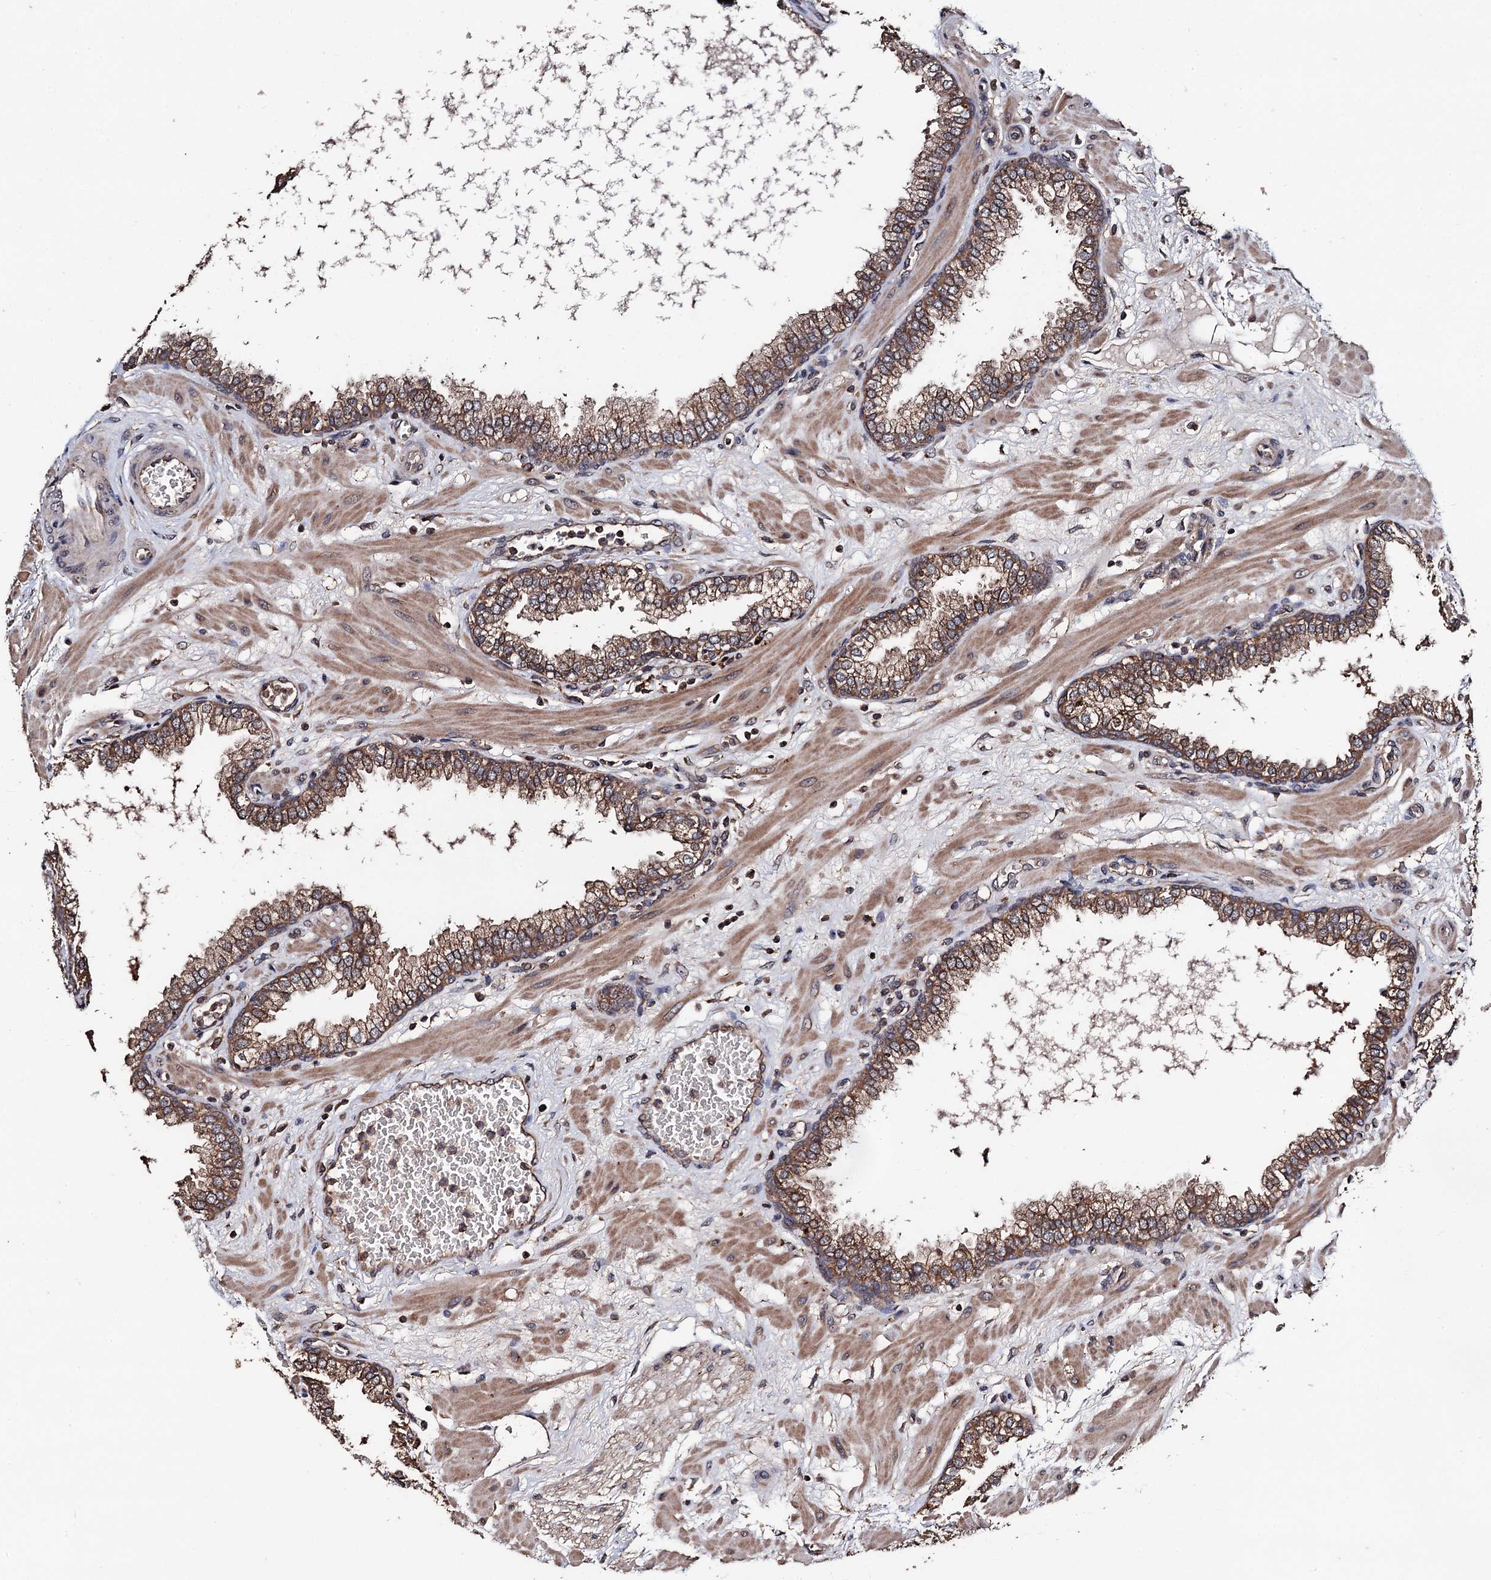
{"staining": {"intensity": "moderate", "quantity": ">75%", "location": "cytoplasmic/membranous"}, "tissue": "prostate", "cell_type": "Glandular cells", "image_type": "normal", "snomed": [{"axis": "morphology", "description": "Normal tissue, NOS"}, {"axis": "morphology", "description": "Urothelial carcinoma, Low grade"}, {"axis": "topography", "description": "Urinary bladder"}, {"axis": "topography", "description": "Prostate"}], "caption": "Immunohistochemistry (IHC) of benign human prostate displays medium levels of moderate cytoplasmic/membranous positivity in approximately >75% of glandular cells. The staining was performed using DAB (3,3'-diaminobenzidine), with brown indicating positive protein expression. Nuclei are stained blue with hematoxylin.", "gene": "PPTC7", "patient": {"sex": "male", "age": 60}}